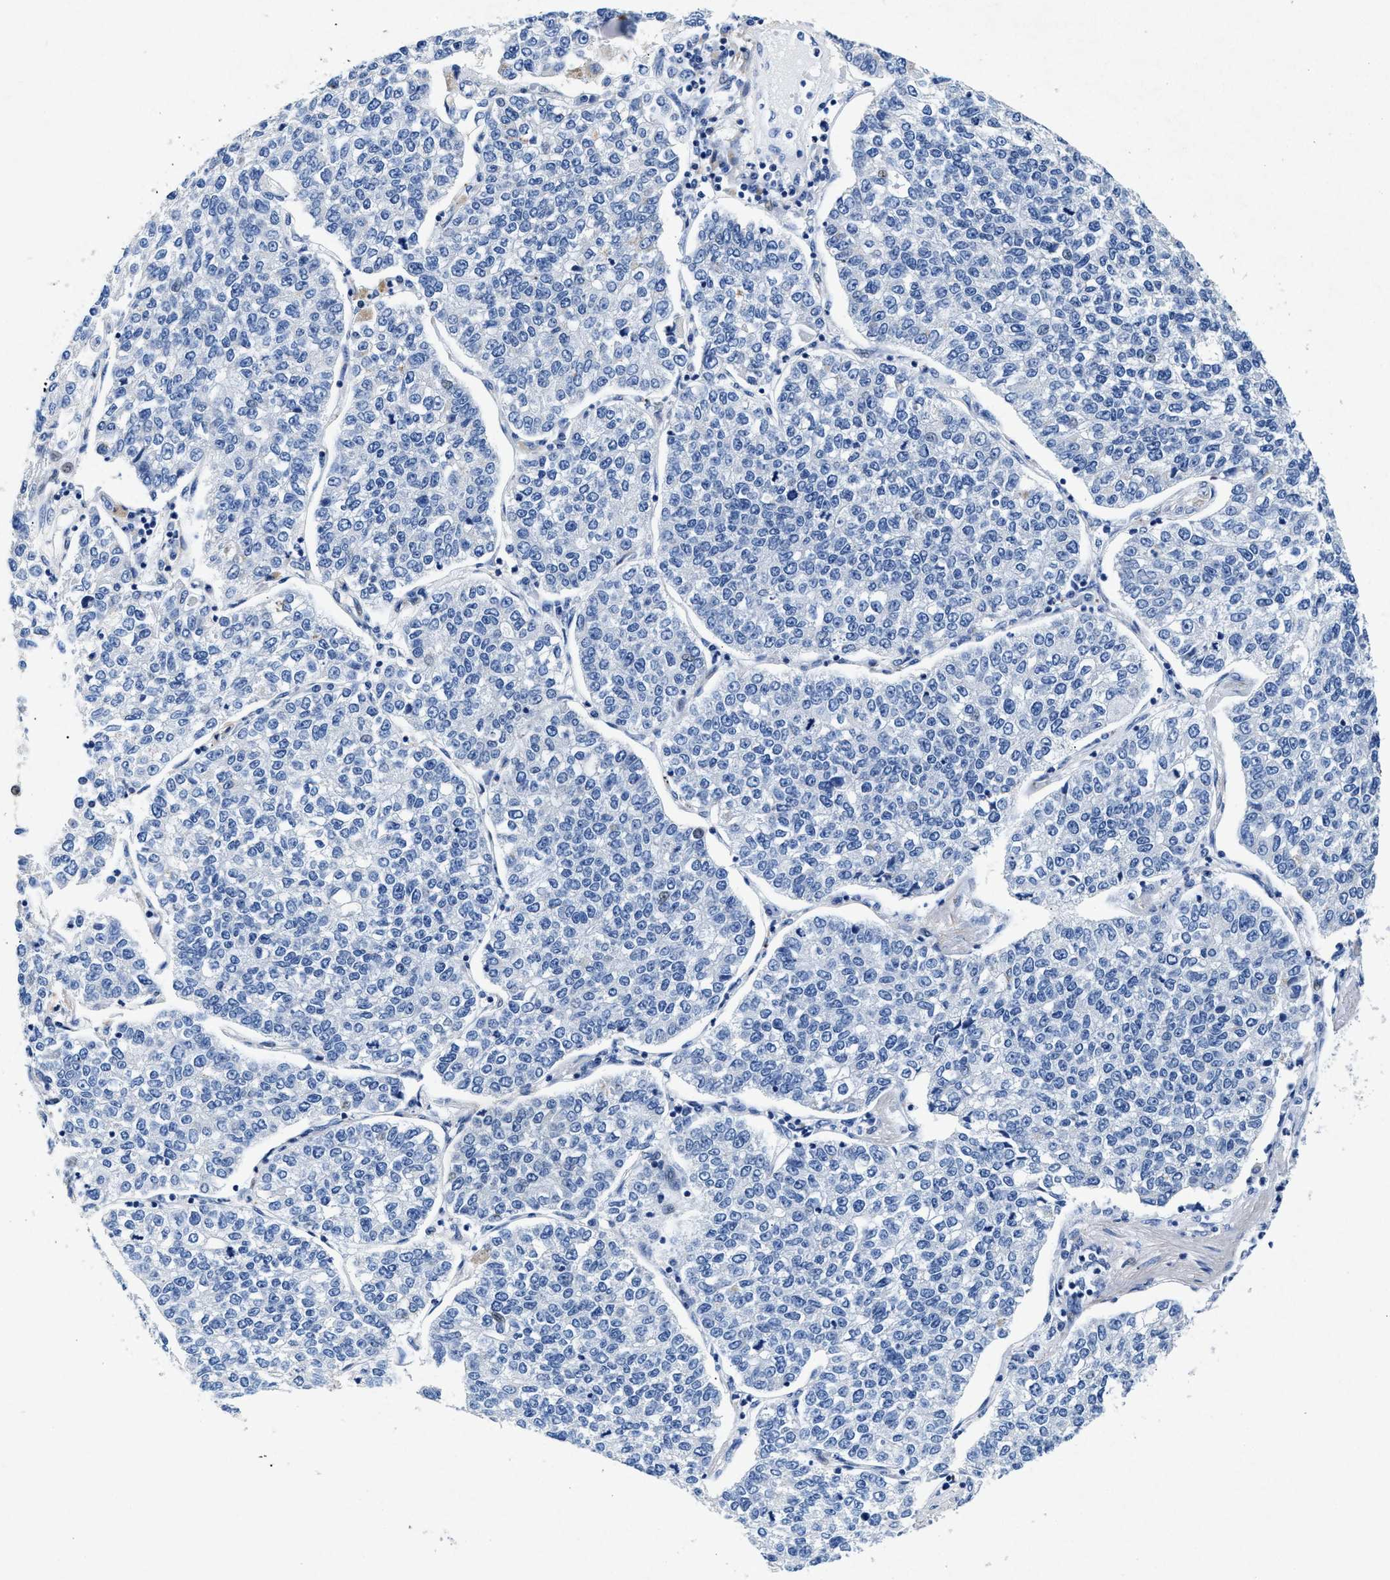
{"staining": {"intensity": "negative", "quantity": "none", "location": "none"}, "tissue": "lung cancer", "cell_type": "Tumor cells", "image_type": "cancer", "snomed": [{"axis": "morphology", "description": "Adenocarcinoma, NOS"}, {"axis": "topography", "description": "Lung"}], "caption": "This is an immunohistochemistry (IHC) photomicrograph of lung cancer (adenocarcinoma). There is no expression in tumor cells.", "gene": "MAP6", "patient": {"sex": "male", "age": 49}}